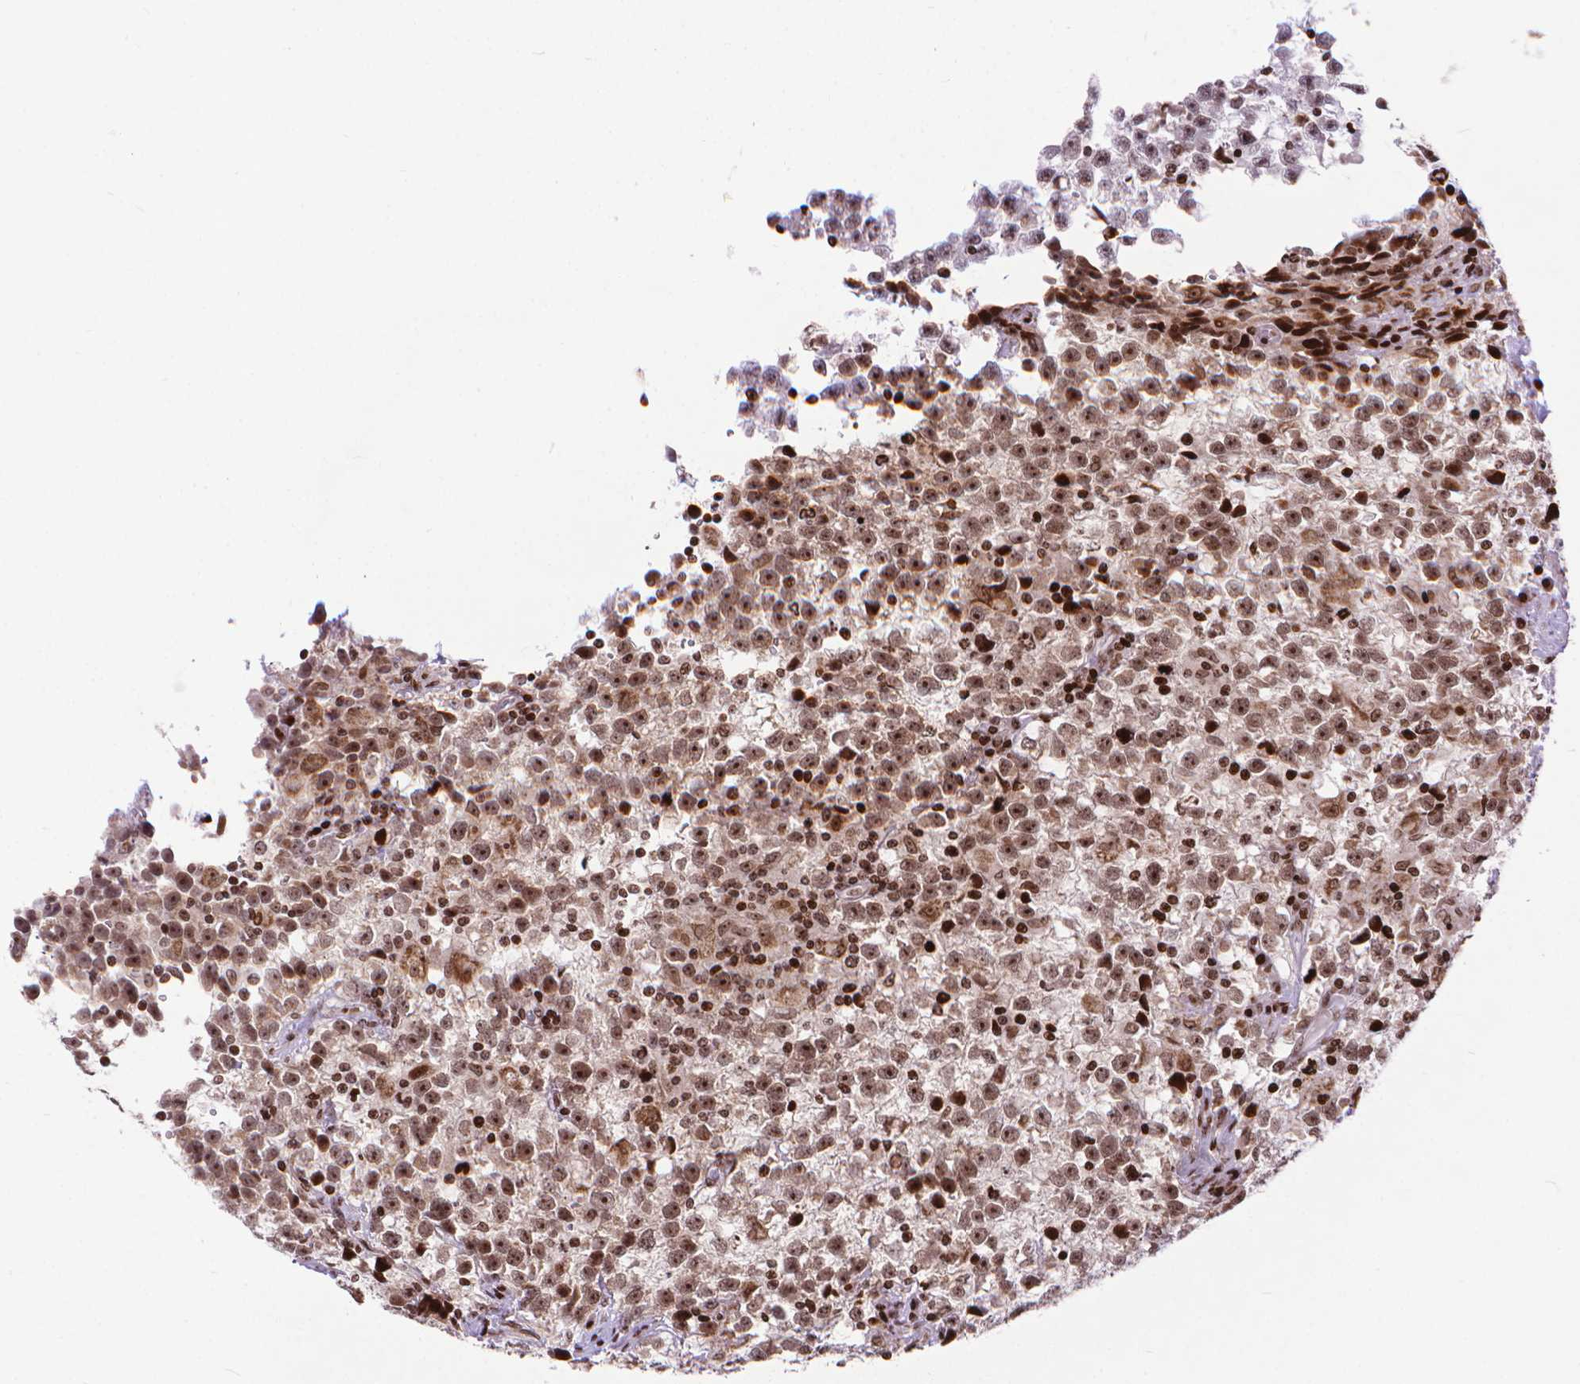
{"staining": {"intensity": "moderate", "quantity": ">75%", "location": "nuclear"}, "tissue": "testis cancer", "cell_type": "Tumor cells", "image_type": "cancer", "snomed": [{"axis": "morphology", "description": "Seminoma, NOS"}, {"axis": "topography", "description": "Testis"}], "caption": "Protein expression analysis of testis seminoma demonstrates moderate nuclear positivity in approximately >75% of tumor cells. (Stains: DAB in brown, nuclei in blue, Microscopy: brightfield microscopy at high magnification).", "gene": "AMER1", "patient": {"sex": "male", "age": 31}}